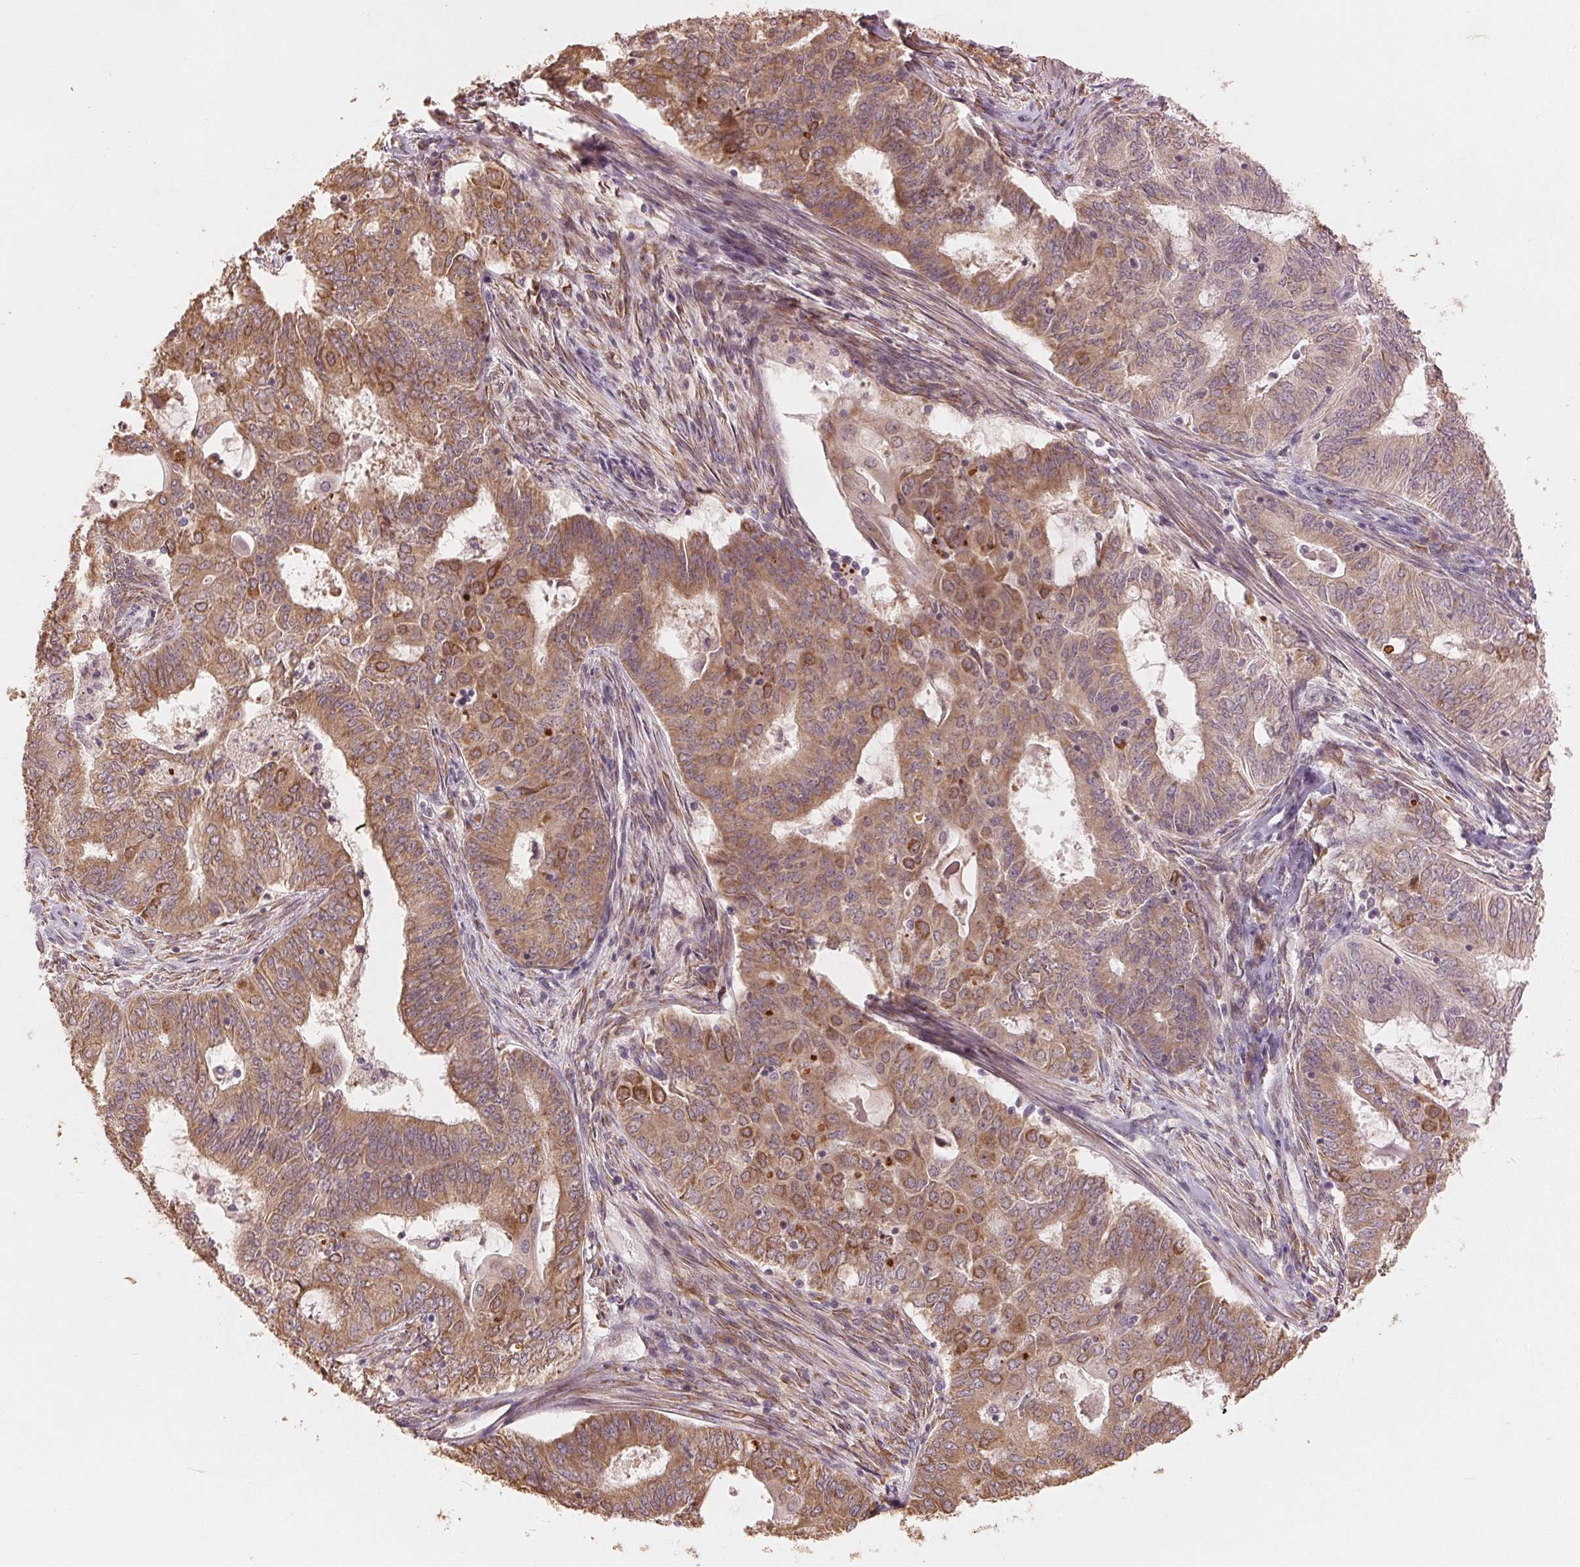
{"staining": {"intensity": "moderate", "quantity": ">75%", "location": "cytoplasmic/membranous"}, "tissue": "endometrial cancer", "cell_type": "Tumor cells", "image_type": "cancer", "snomed": [{"axis": "morphology", "description": "Adenocarcinoma, NOS"}, {"axis": "topography", "description": "Endometrium"}], "caption": "IHC staining of endometrial adenocarcinoma, which demonstrates medium levels of moderate cytoplasmic/membranous staining in approximately >75% of tumor cells indicating moderate cytoplasmic/membranous protein staining. The staining was performed using DAB (3,3'-diaminobenzidine) (brown) for protein detection and nuclei were counterstained in hematoxylin (blue).", "gene": "SLC20A1", "patient": {"sex": "female", "age": 62}}